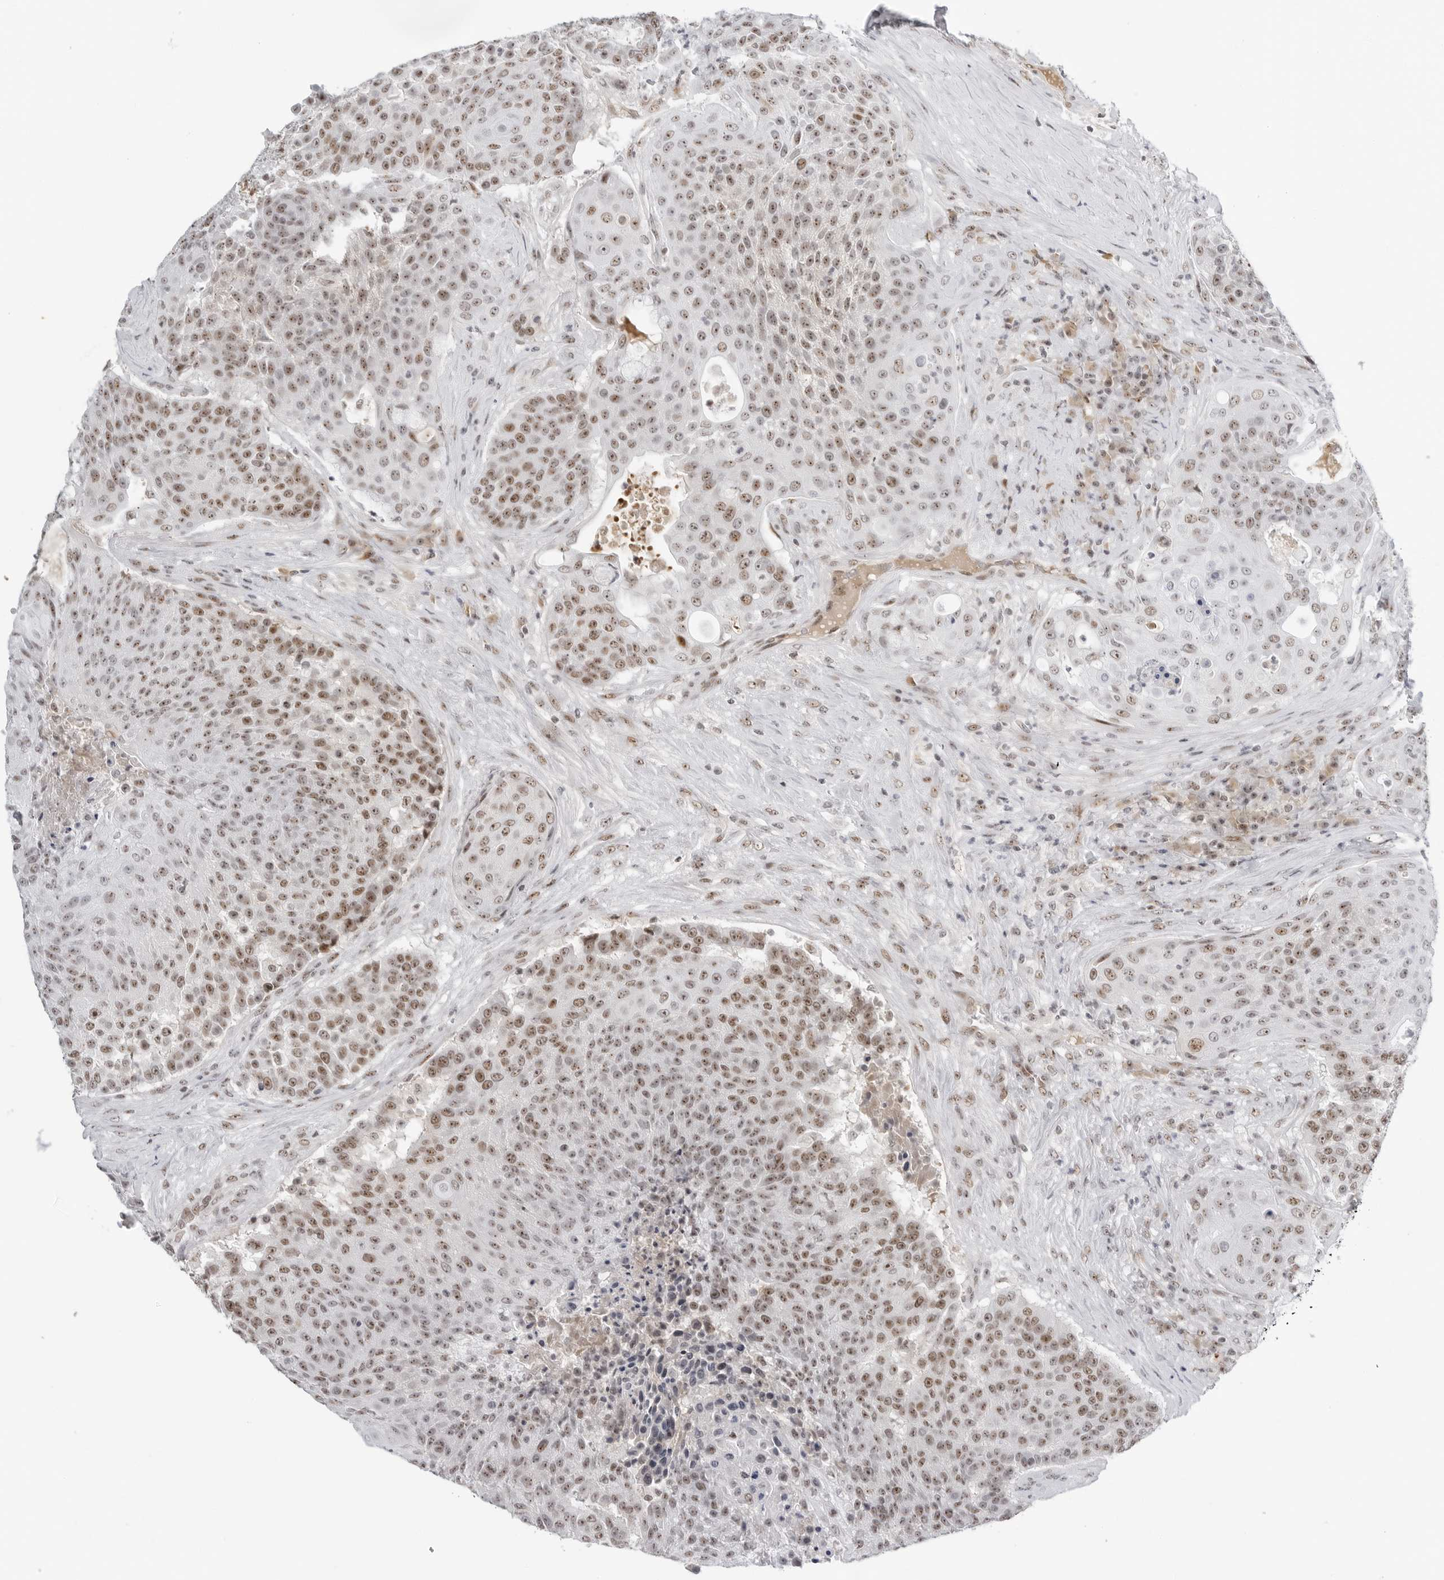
{"staining": {"intensity": "moderate", "quantity": ">75%", "location": "nuclear"}, "tissue": "urothelial cancer", "cell_type": "Tumor cells", "image_type": "cancer", "snomed": [{"axis": "morphology", "description": "Urothelial carcinoma, High grade"}, {"axis": "topography", "description": "Urinary bladder"}], "caption": "Urothelial cancer stained with a brown dye reveals moderate nuclear positive staining in about >75% of tumor cells.", "gene": "WRAP53", "patient": {"sex": "female", "age": 63}}